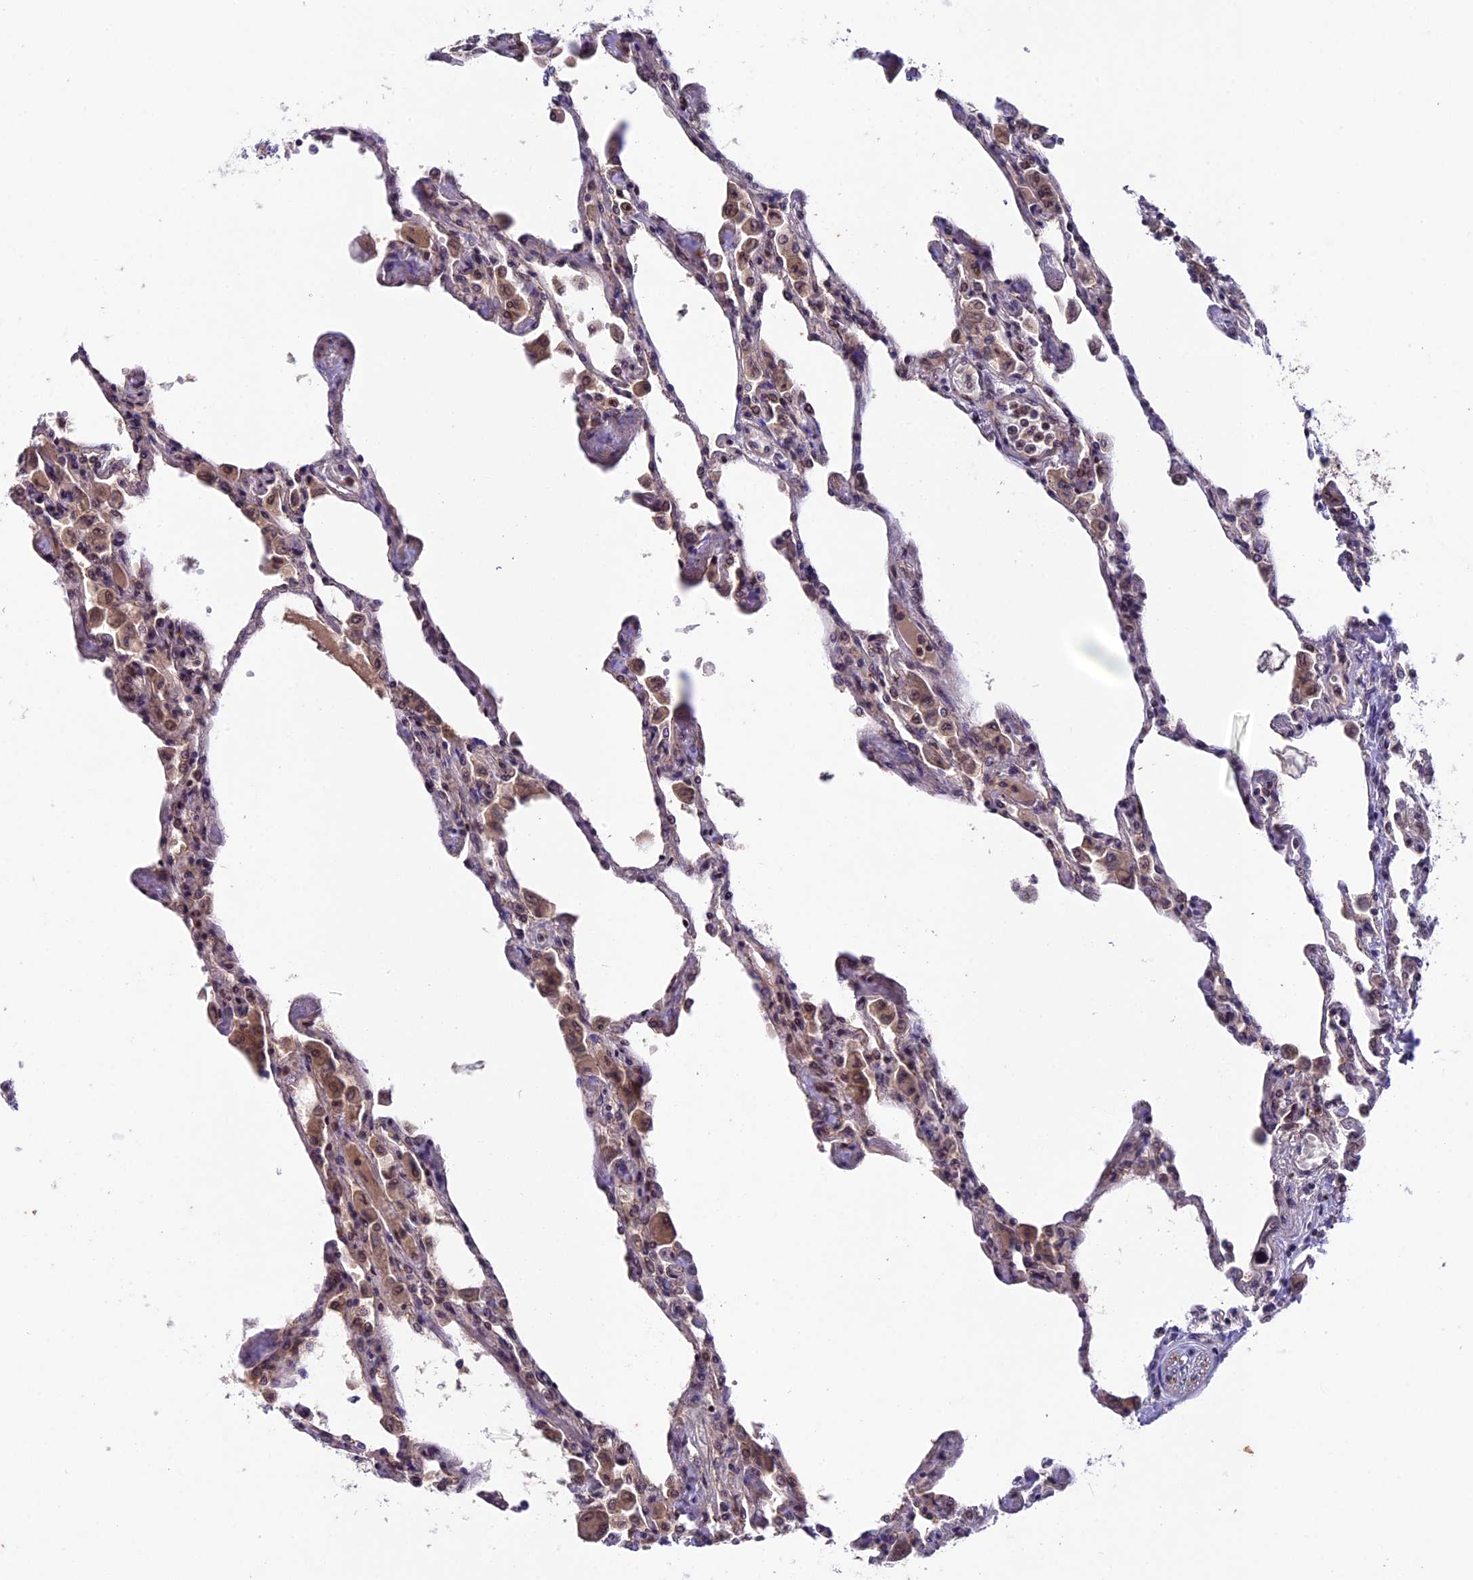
{"staining": {"intensity": "moderate", "quantity": ">75%", "location": "cytoplasmic/membranous,nuclear"}, "tissue": "lung", "cell_type": "Alveolar cells", "image_type": "normal", "snomed": [{"axis": "morphology", "description": "Normal tissue, NOS"}, {"axis": "topography", "description": "Bronchus"}, {"axis": "topography", "description": "Lung"}], "caption": "DAB immunohistochemical staining of benign human lung reveals moderate cytoplasmic/membranous,nuclear protein positivity in about >75% of alveolar cells.", "gene": "SIPA1L3", "patient": {"sex": "female", "age": 49}}